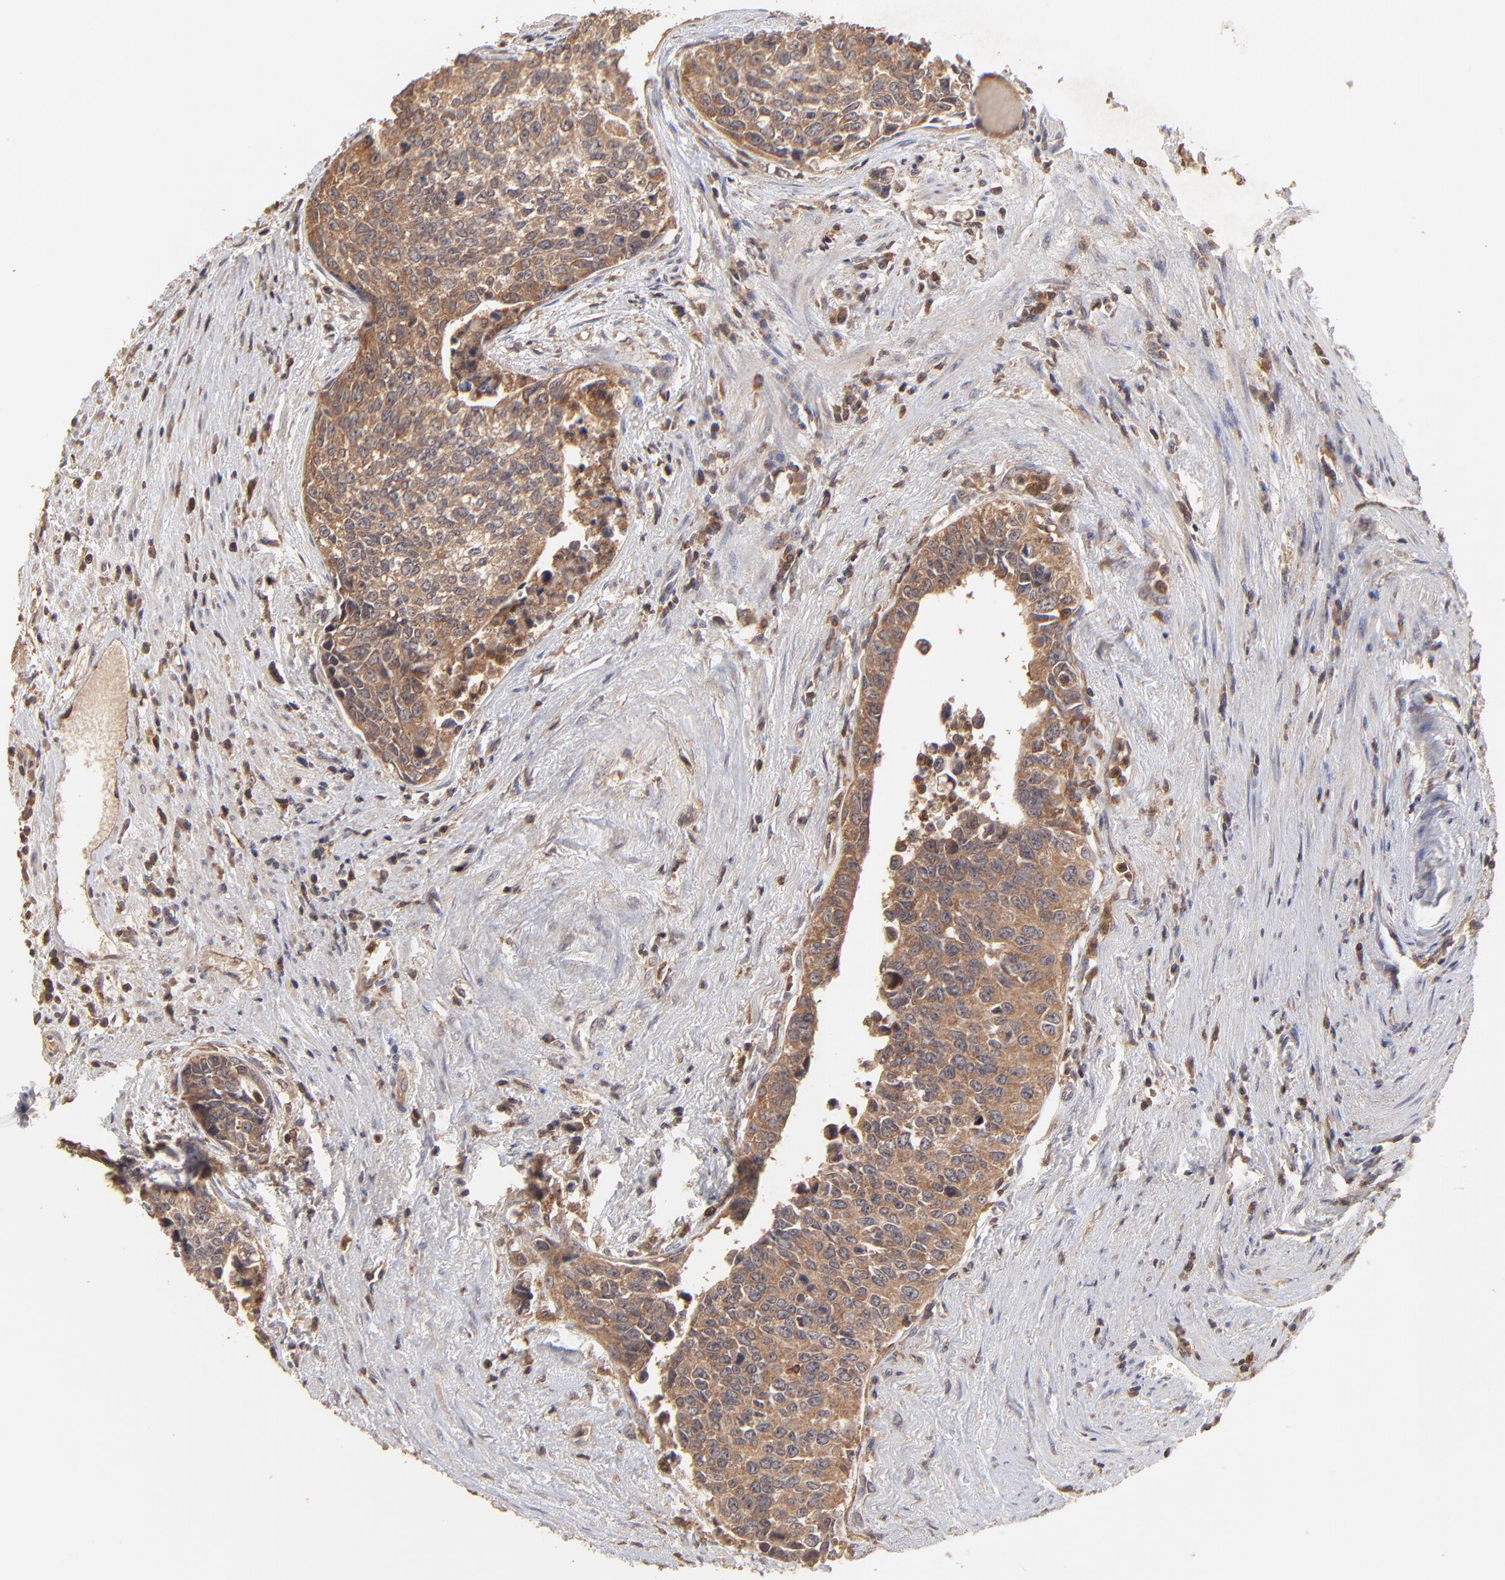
{"staining": {"intensity": "strong", "quantity": ">75%", "location": "cytoplasmic/membranous"}, "tissue": "urothelial cancer", "cell_type": "Tumor cells", "image_type": "cancer", "snomed": [{"axis": "morphology", "description": "Urothelial carcinoma, High grade"}, {"axis": "topography", "description": "Urinary bladder"}], "caption": "The micrograph exhibits staining of urothelial cancer, revealing strong cytoplasmic/membranous protein expression (brown color) within tumor cells. (brown staining indicates protein expression, while blue staining denotes nuclei).", "gene": "STON2", "patient": {"sex": "male", "age": 81}}